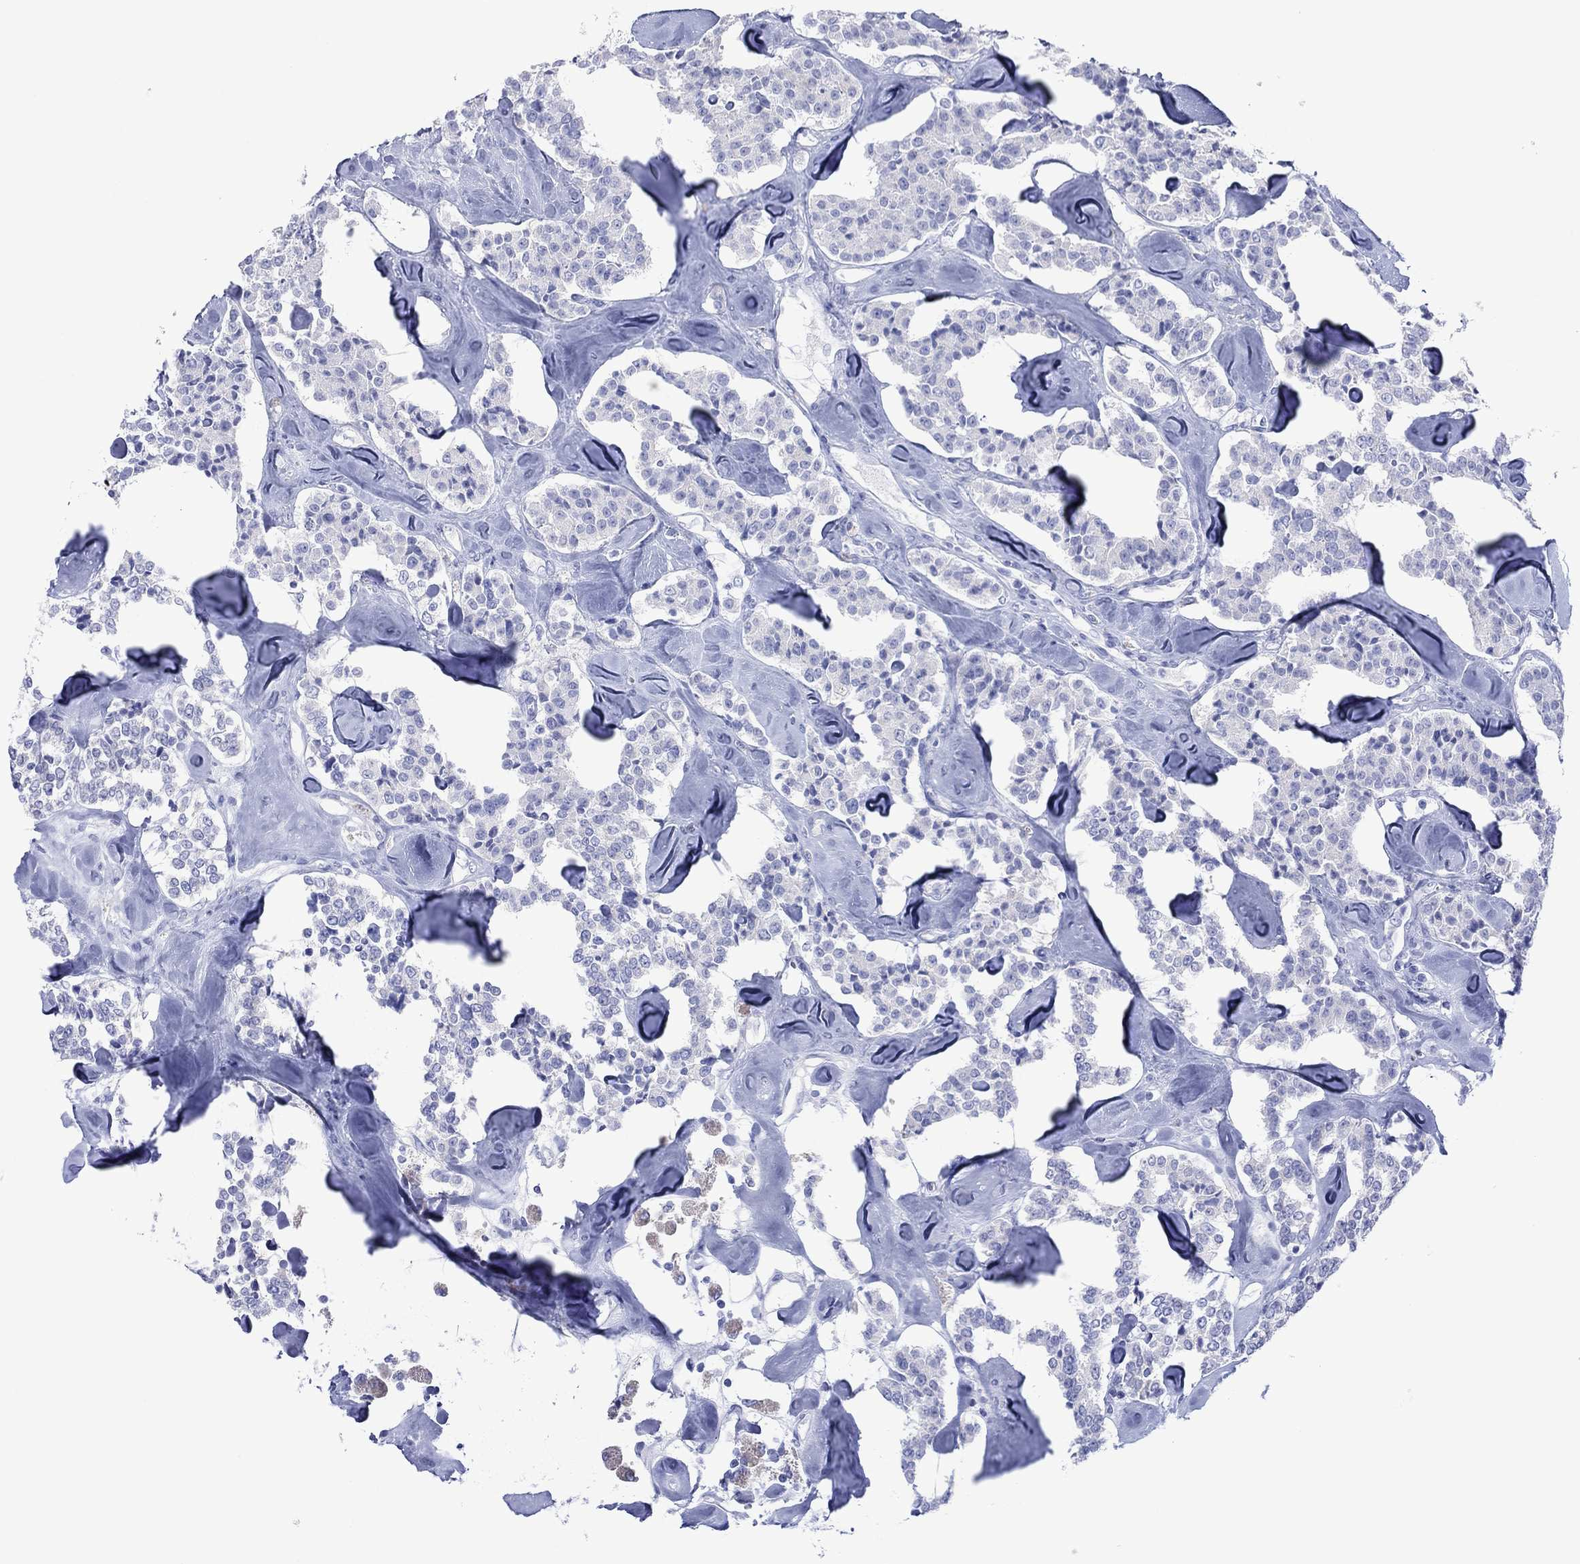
{"staining": {"intensity": "weak", "quantity": "<25%", "location": "cytoplasmic/membranous"}, "tissue": "carcinoid", "cell_type": "Tumor cells", "image_type": "cancer", "snomed": [{"axis": "morphology", "description": "Carcinoid, malignant, NOS"}, {"axis": "topography", "description": "Pancreas"}], "caption": "A high-resolution image shows immunohistochemistry staining of carcinoid (malignant), which exhibits no significant staining in tumor cells. Nuclei are stained in blue.", "gene": "MLANA", "patient": {"sex": "male", "age": 41}}